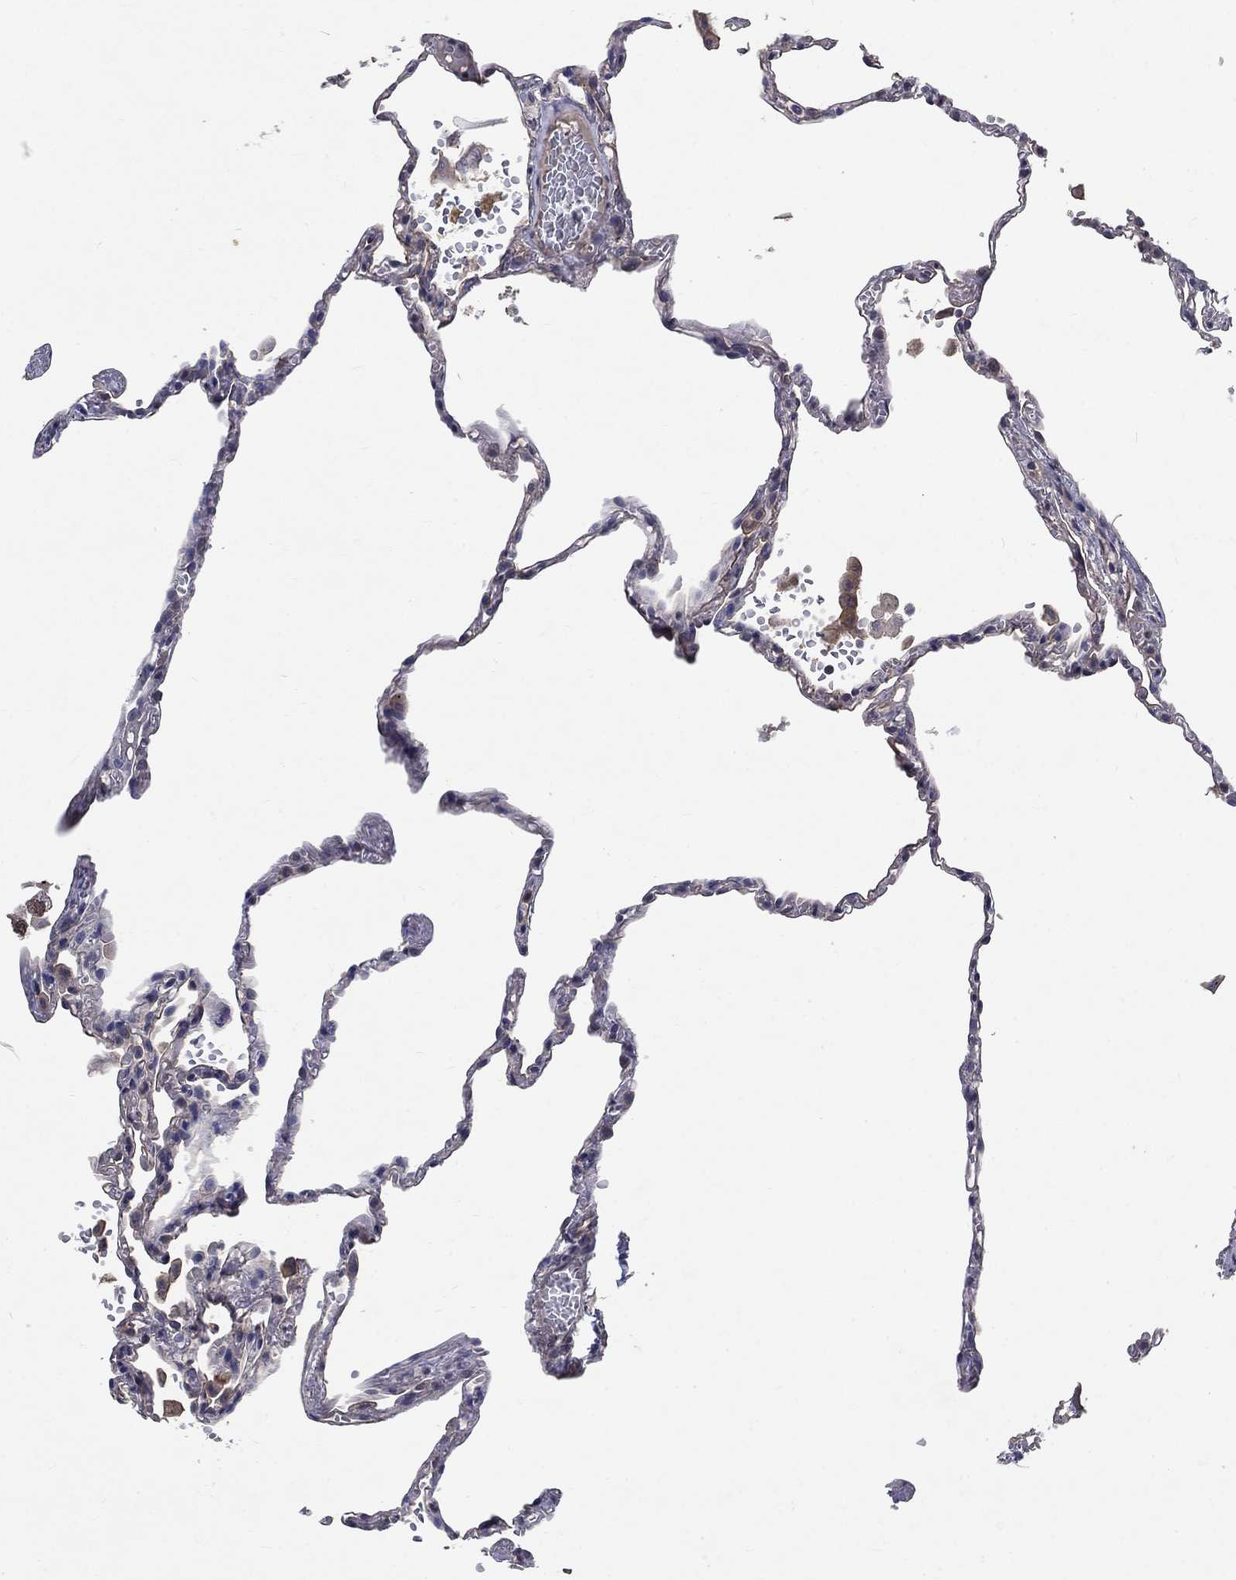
{"staining": {"intensity": "negative", "quantity": "none", "location": "none"}, "tissue": "lung", "cell_type": "Alveolar cells", "image_type": "normal", "snomed": [{"axis": "morphology", "description": "Normal tissue, NOS"}, {"axis": "topography", "description": "Lung"}], "caption": "IHC of unremarkable human lung reveals no expression in alveolar cells.", "gene": "CHST5", "patient": {"sex": "male", "age": 78}}